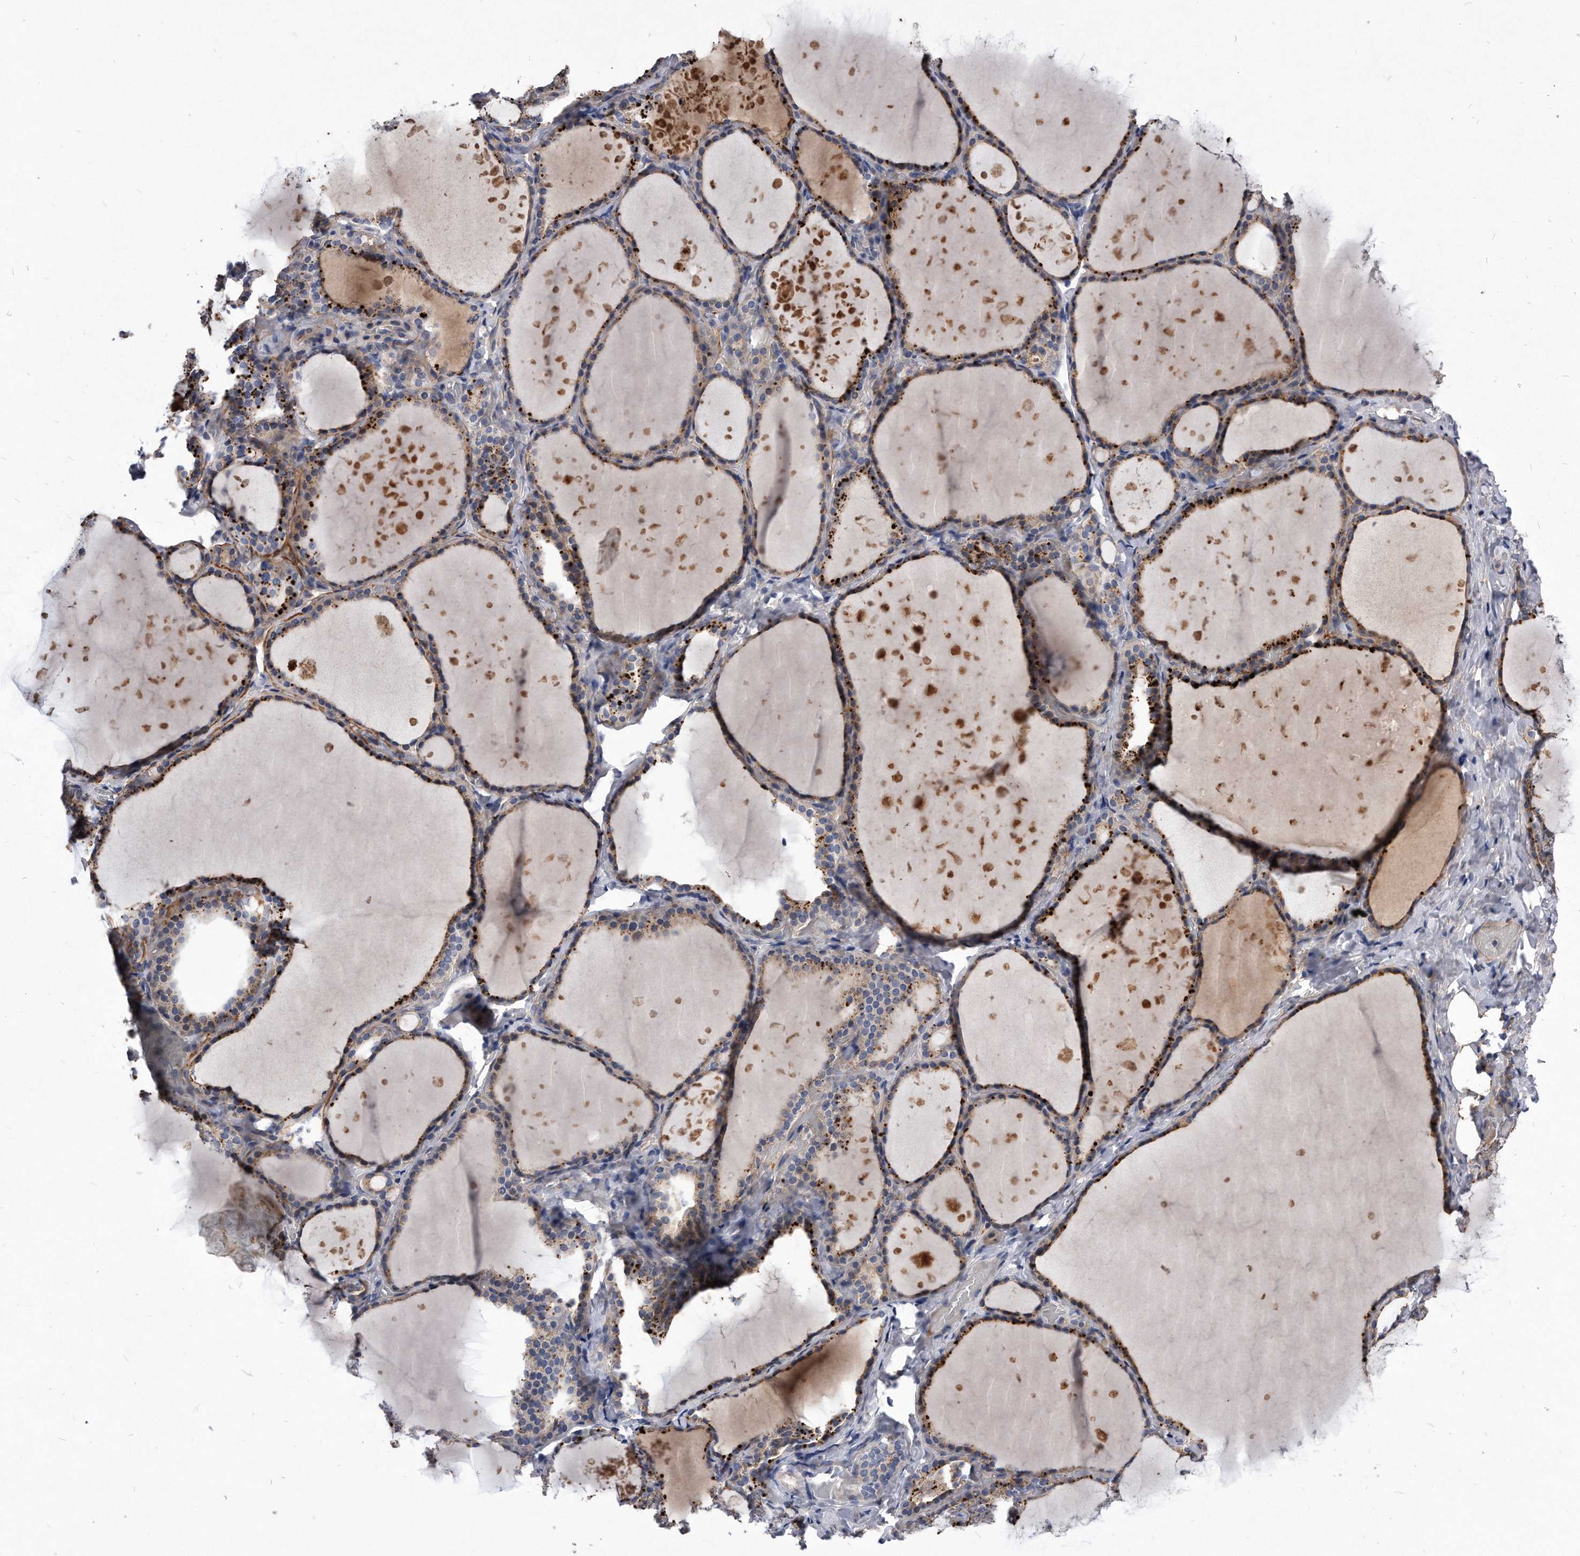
{"staining": {"intensity": "moderate", "quantity": ">75%", "location": "cytoplasmic/membranous"}, "tissue": "thyroid gland", "cell_type": "Glandular cells", "image_type": "normal", "snomed": [{"axis": "morphology", "description": "Normal tissue, NOS"}, {"axis": "topography", "description": "Thyroid gland"}], "caption": "Thyroid gland stained with DAB immunohistochemistry (IHC) displays medium levels of moderate cytoplasmic/membranous expression in about >75% of glandular cells. (DAB = brown stain, brightfield microscopy at high magnification).", "gene": "MGAT4A", "patient": {"sex": "female", "age": 44}}